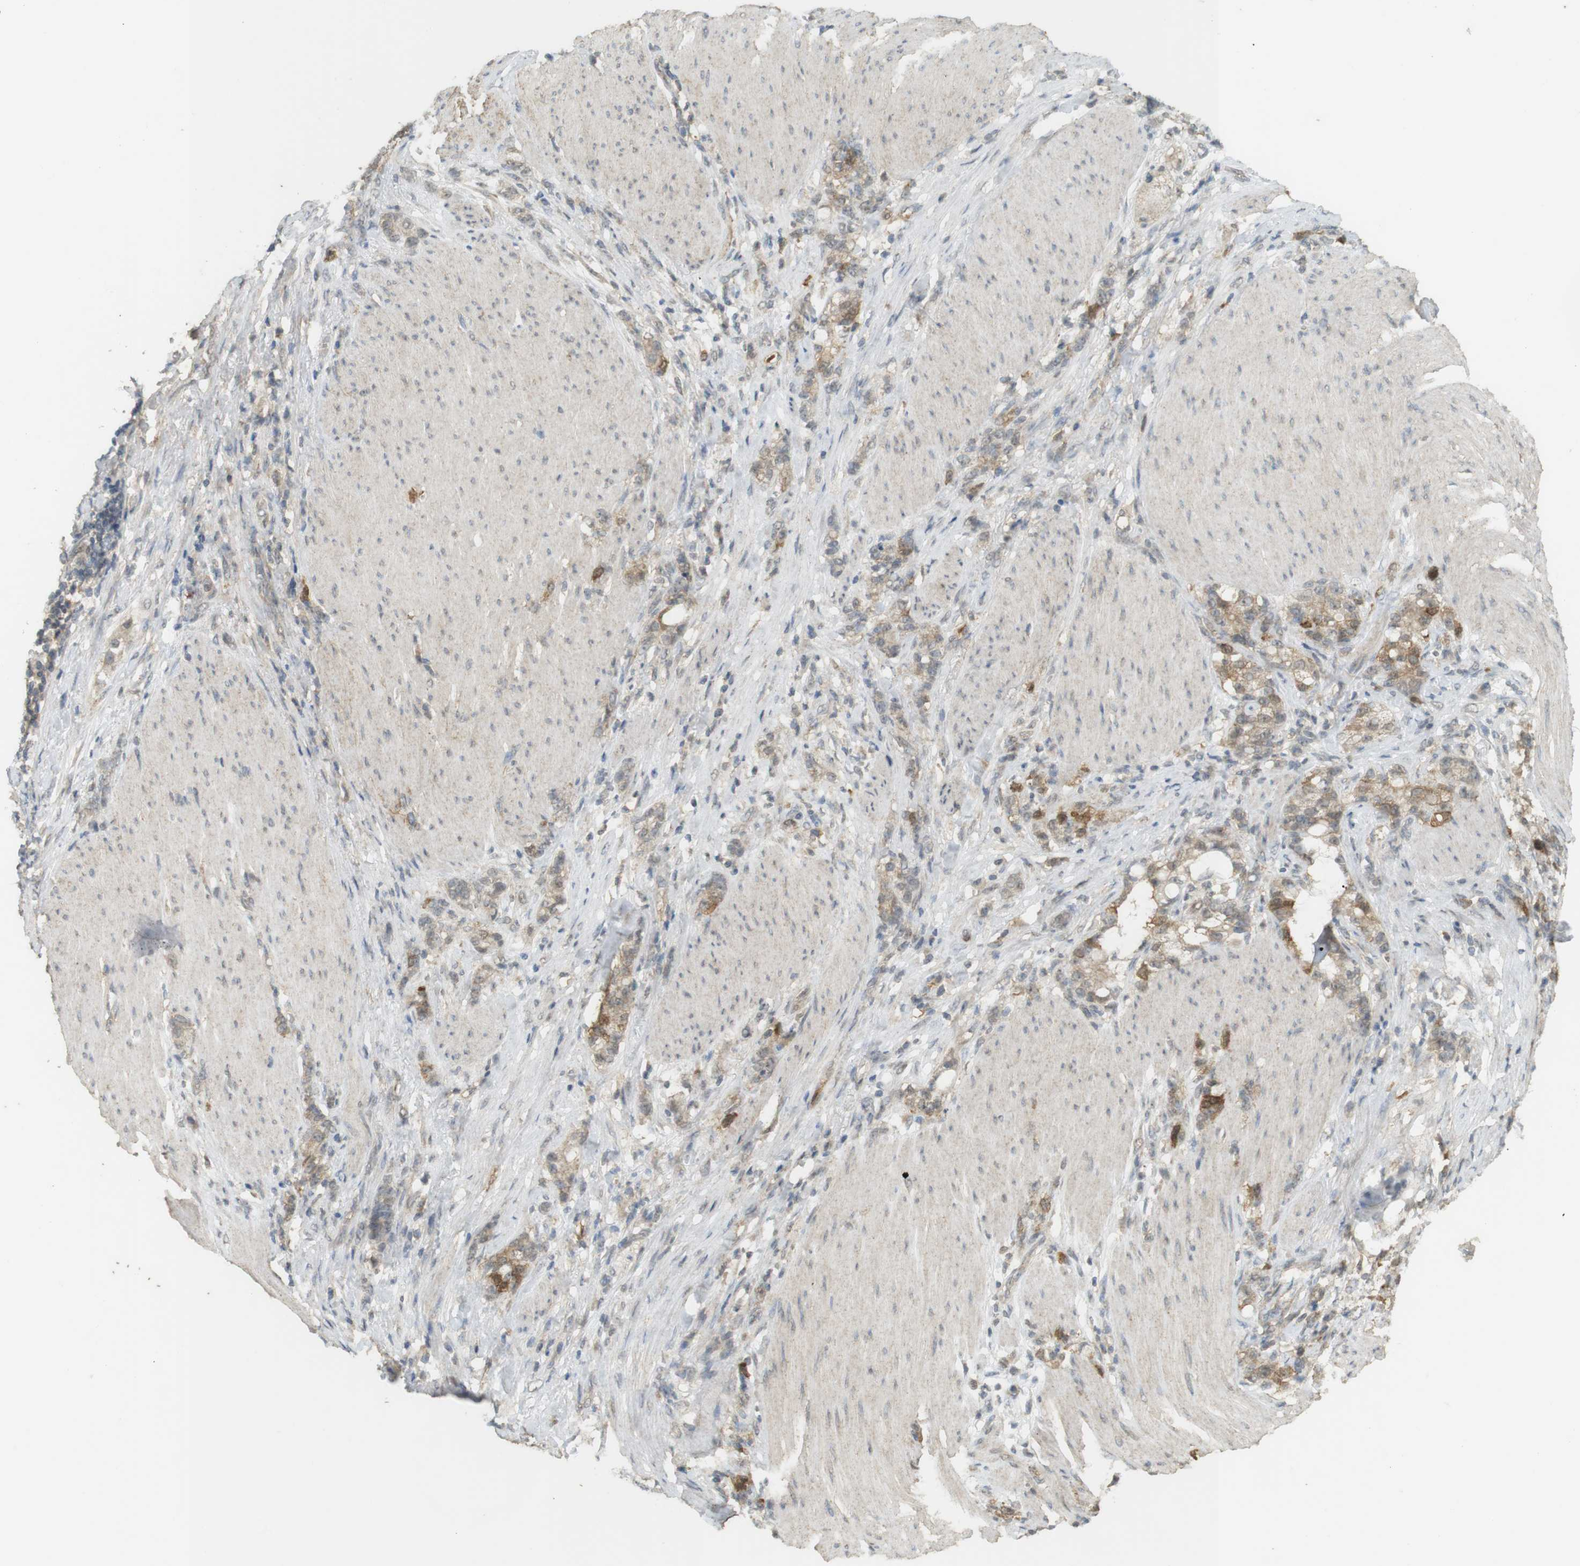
{"staining": {"intensity": "weak", "quantity": ">75%", "location": "cytoplasmic/membranous"}, "tissue": "stomach cancer", "cell_type": "Tumor cells", "image_type": "cancer", "snomed": [{"axis": "morphology", "description": "Adenocarcinoma, NOS"}, {"axis": "topography", "description": "Stomach, lower"}], "caption": "Approximately >75% of tumor cells in human stomach cancer display weak cytoplasmic/membranous protein staining as visualized by brown immunohistochemical staining.", "gene": "TTK", "patient": {"sex": "male", "age": 88}}